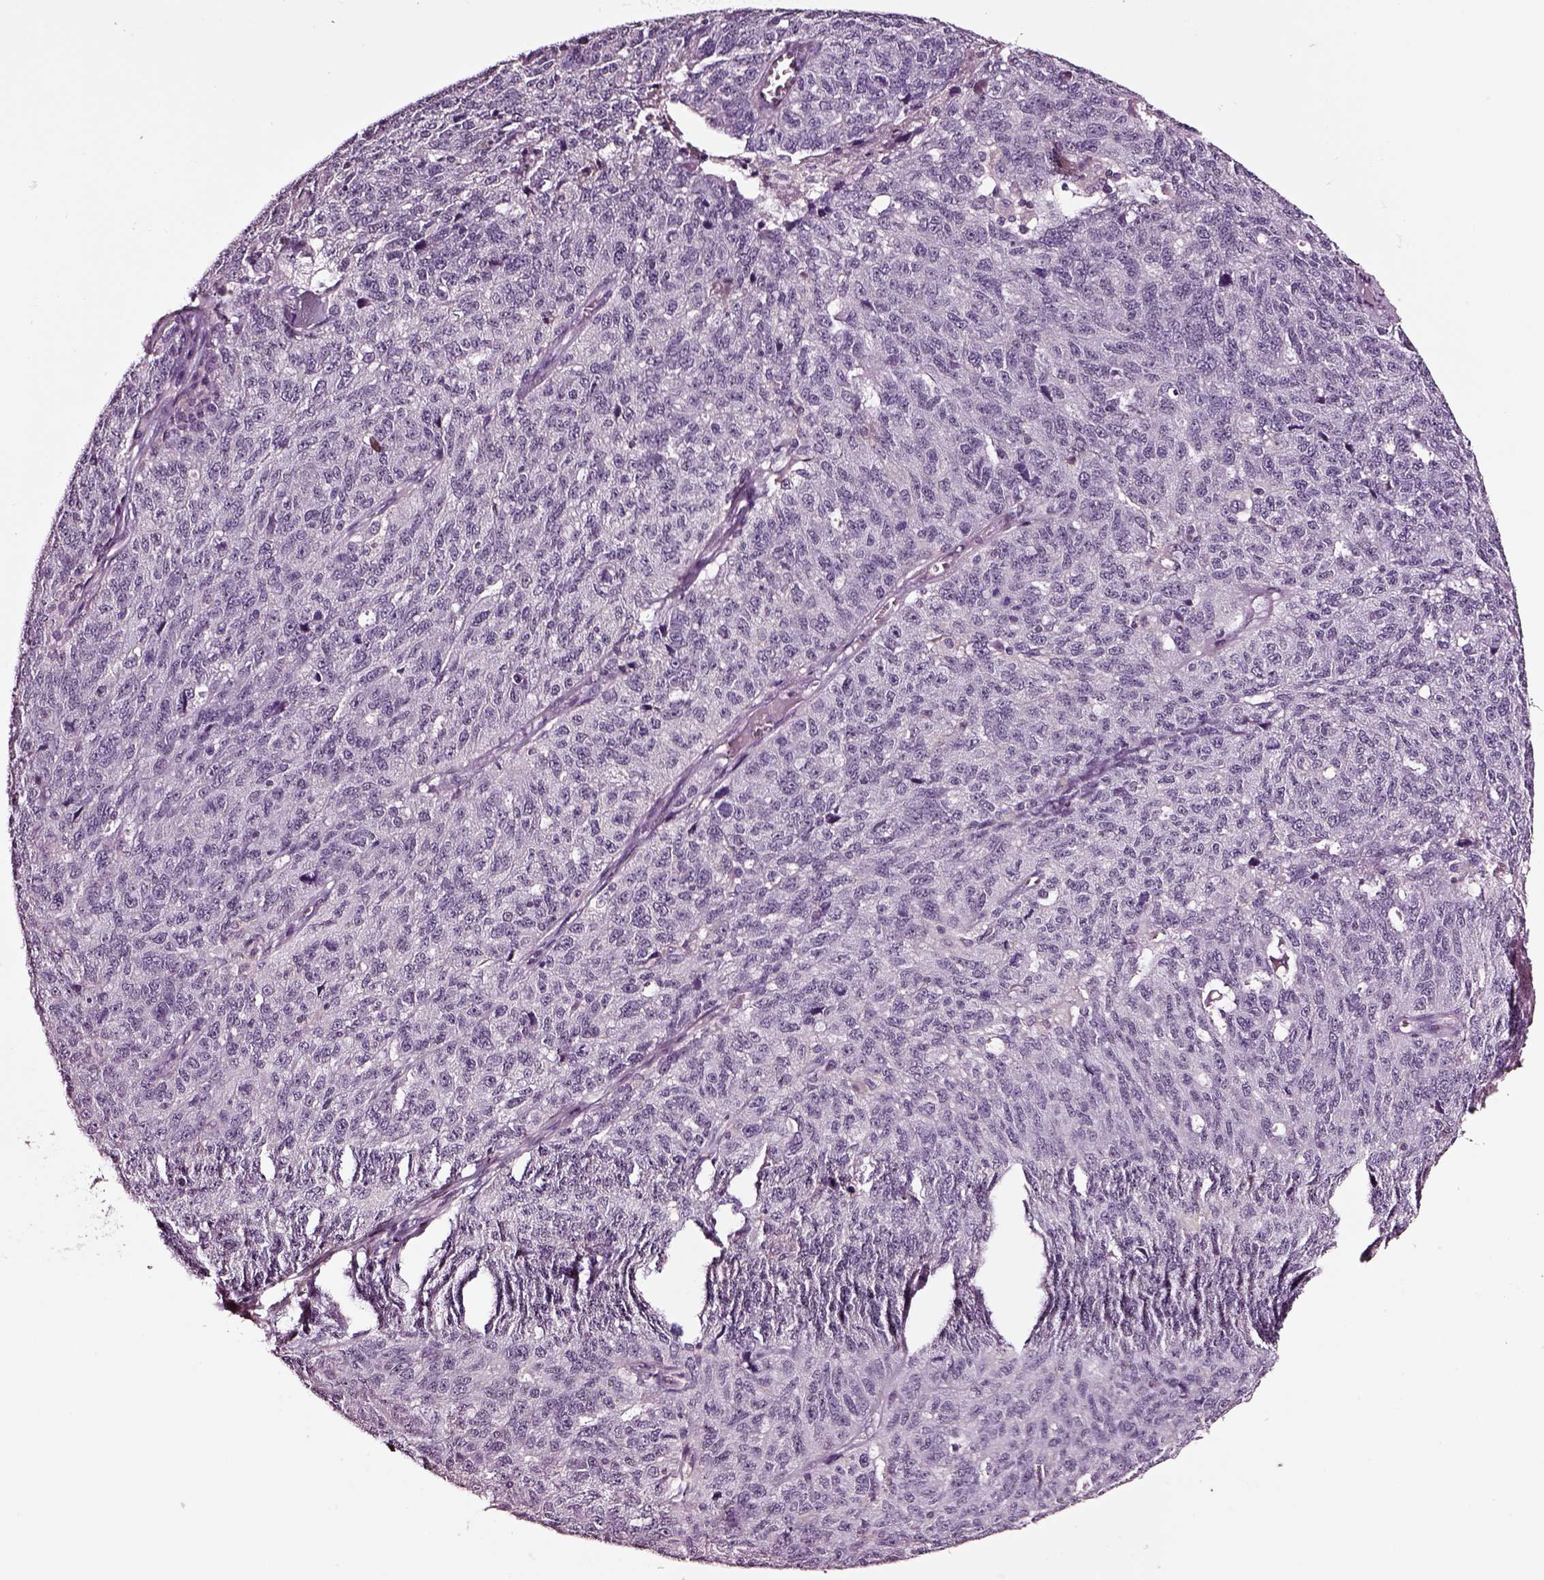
{"staining": {"intensity": "negative", "quantity": "none", "location": "none"}, "tissue": "ovarian cancer", "cell_type": "Tumor cells", "image_type": "cancer", "snomed": [{"axis": "morphology", "description": "Cystadenocarcinoma, serous, NOS"}, {"axis": "topography", "description": "Ovary"}], "caption": "This is an IHC photomicrograph of human ovarian serous cystadenocarcinoma. There is no expression in tumor cells.", "gene": "SOX10", "patient": {"sex": "female", "age": 71}}